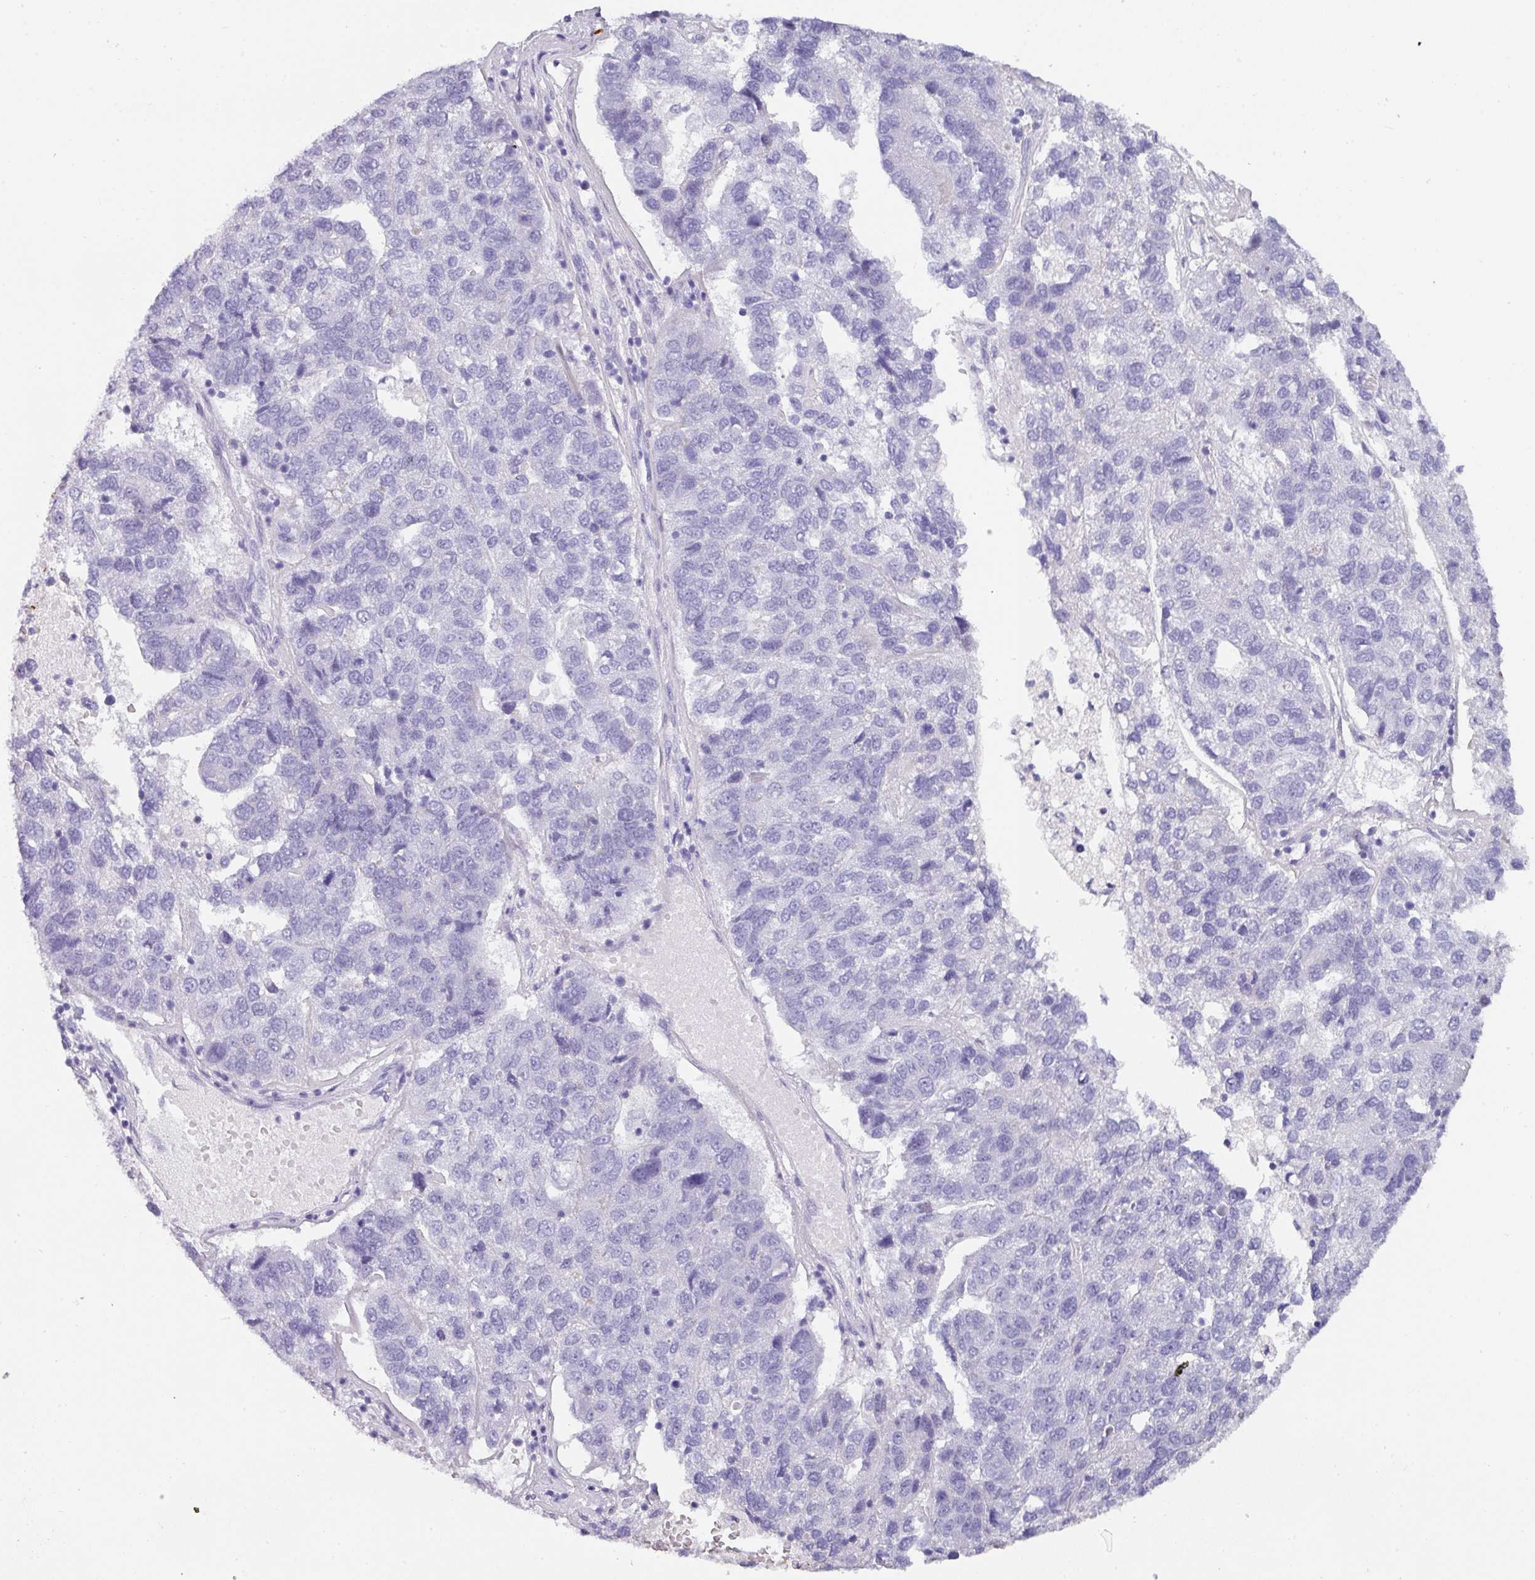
{"staining": {"intensity": "negative", "quantity": "none", "location": "none"}, "tissue": "pancreatic cancer", "cell_type": "Tumor cells", "image_type": "cancer", "snomed": [{"axis": "morphology", "description": "Adenocarcinoma, NOS"}, {"axis": "topography", "description": "Pancreas"}], "caption": "This photomicrograph is of pancreatic cancer stained with immunohistochemistry (IHC) to label a protein in brown with the nuclei are counter-stained blue. There is no positivity in tumor cells. Nuclei are stained in blue.", "gene": "ANKRD29", "patient": {"sex": "female", "age": 61}}